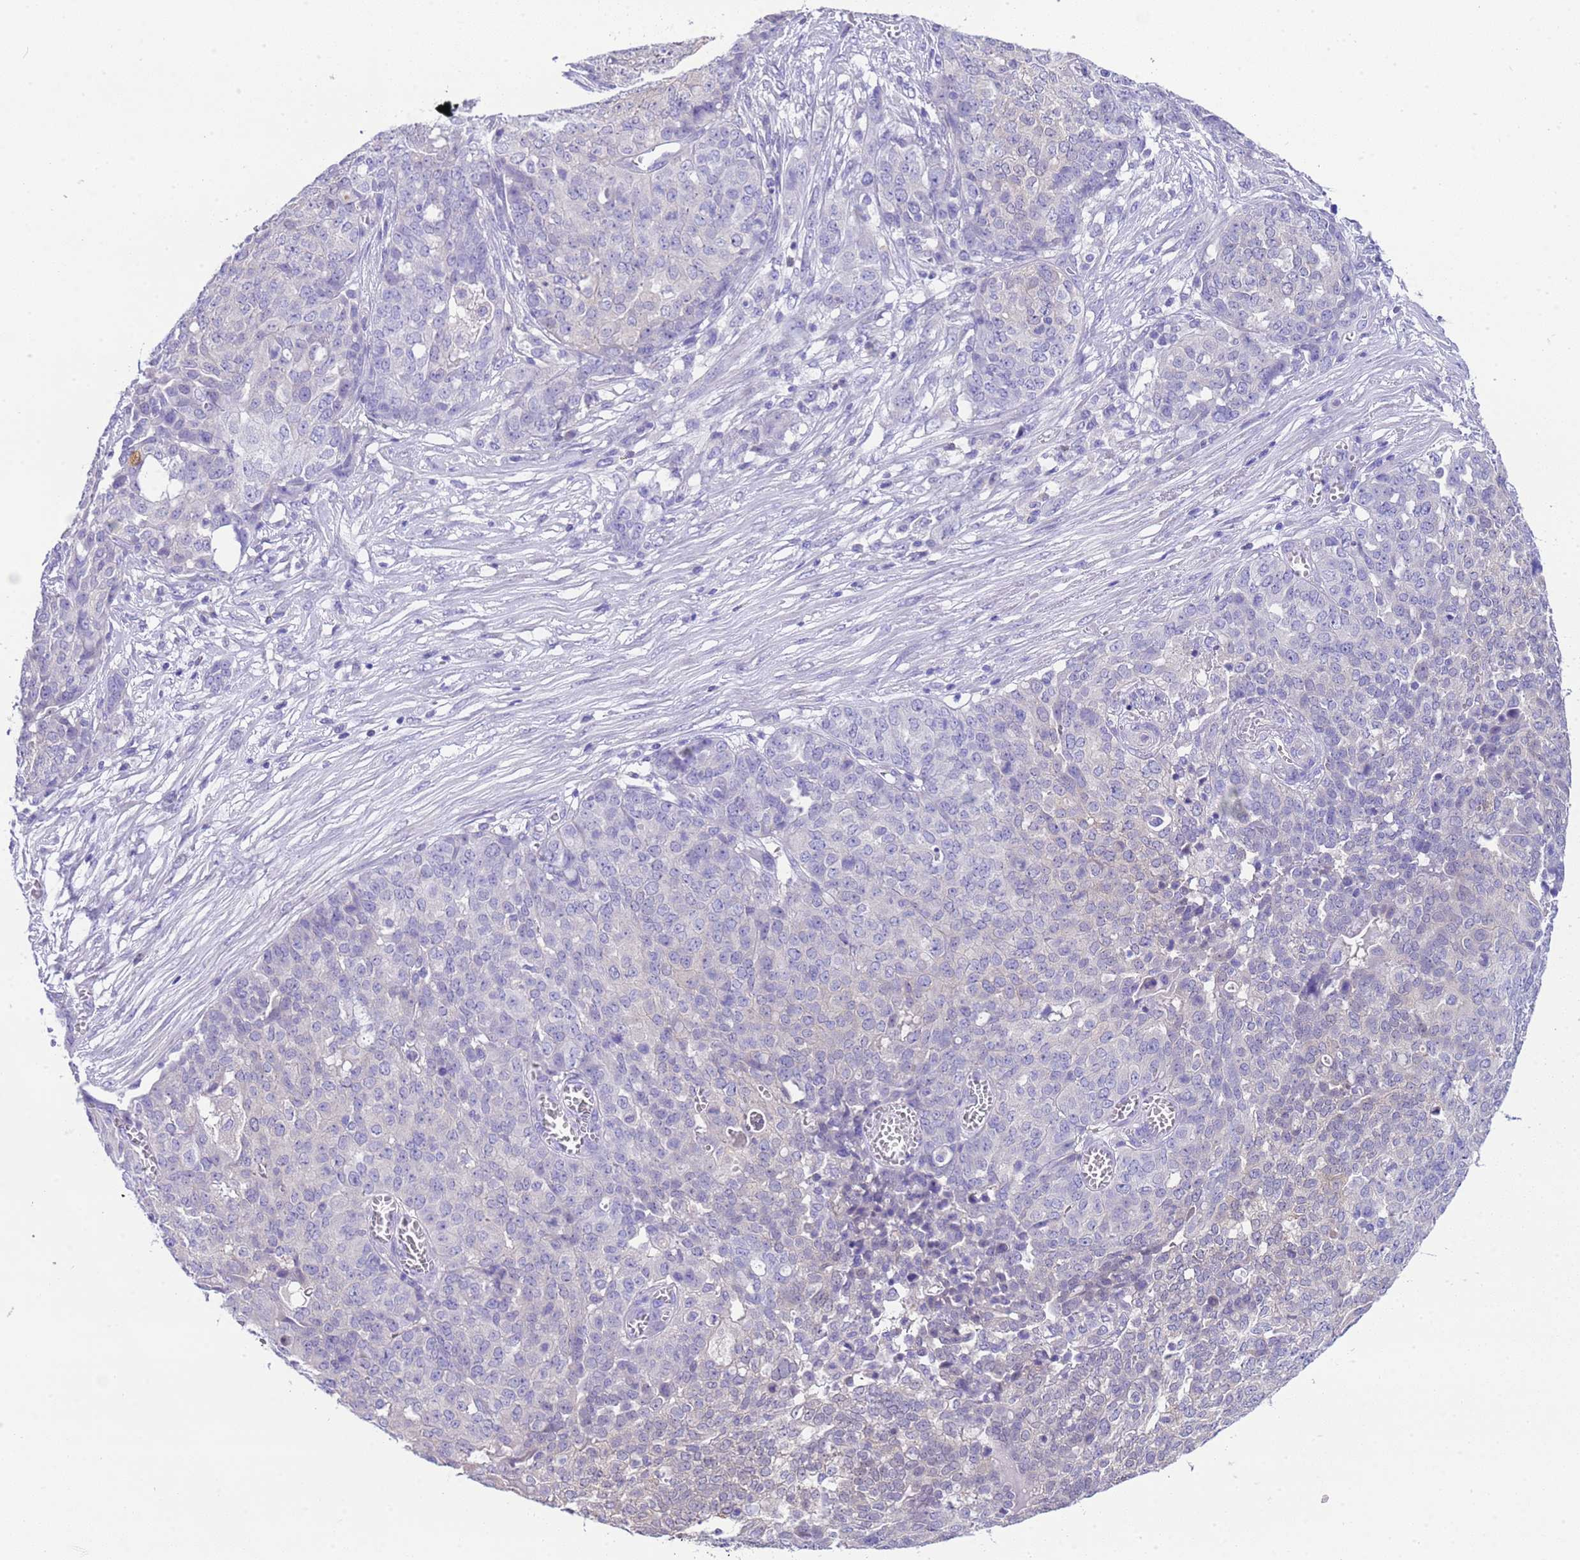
{"staining": {"intensity": "negative", "quantity": "none", "location": "none"}, "tissue": "ovarian cancer", "cell_type": "Tumor cells", "image_type": "cancer", "snomed": [{"axis": "morphology", "description": "Cystadenocarcinoma, serous, NOS"}, {"axis": "topography", "description": "Soft tissue"}, {"axis": "topography", "description": "Ovary"}], "caption": "The image reveals no staining of tumor cells in ovarian cancer.", "gene": "USP38", "patient": {"sex": "female", "age": 57}}